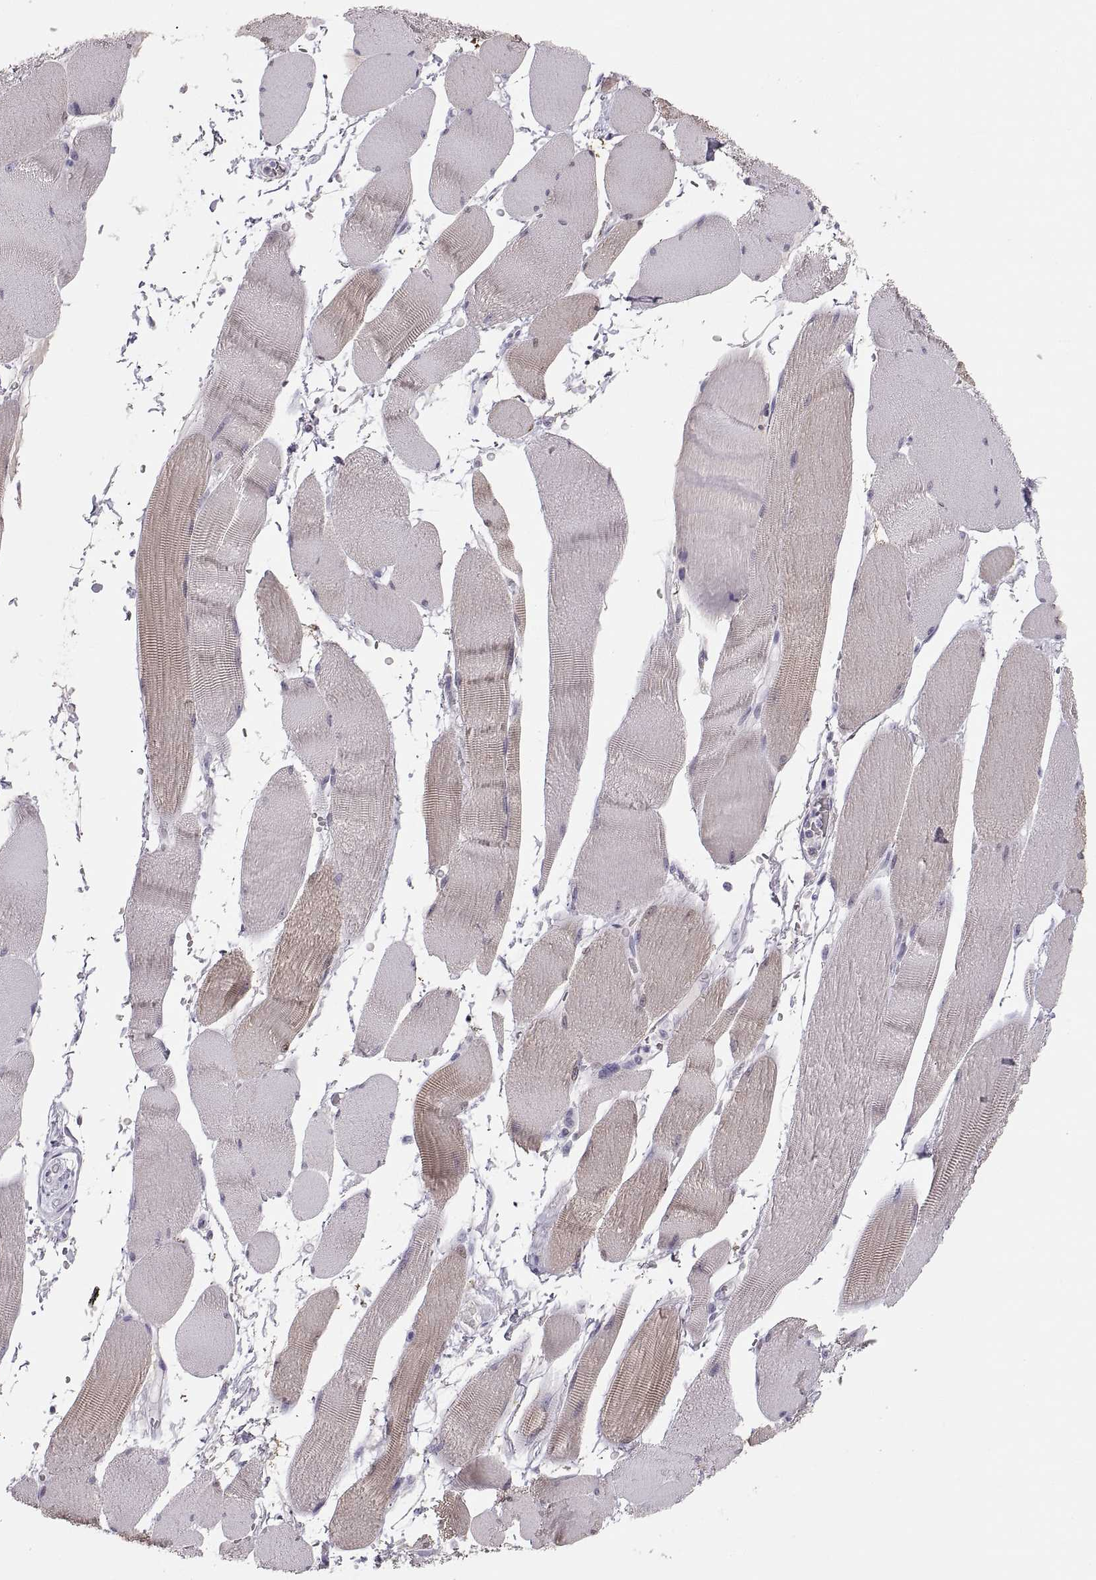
{"staining": {"intensity": "weak", "quantity": "<25%", "location": "cytoplasmic/membranous"}, "tissue": "skeletal muscle", "cell_type": "Myocytes", "image_type": "normal", "snomed": [{"axis": "morphology", "description": "Normal tissue, NOS"}, {"axis": "topography", "description": "Skeletal muscle"}], "caption": "Myocytes show no significant protein positivity in benign skeletal muscle. (DAB (3,3'-diaminobenzidine) IHC with hematoxylin counter stain).", "gene": "COL9A3", "patient": {"sex": "male", "age": 56}}